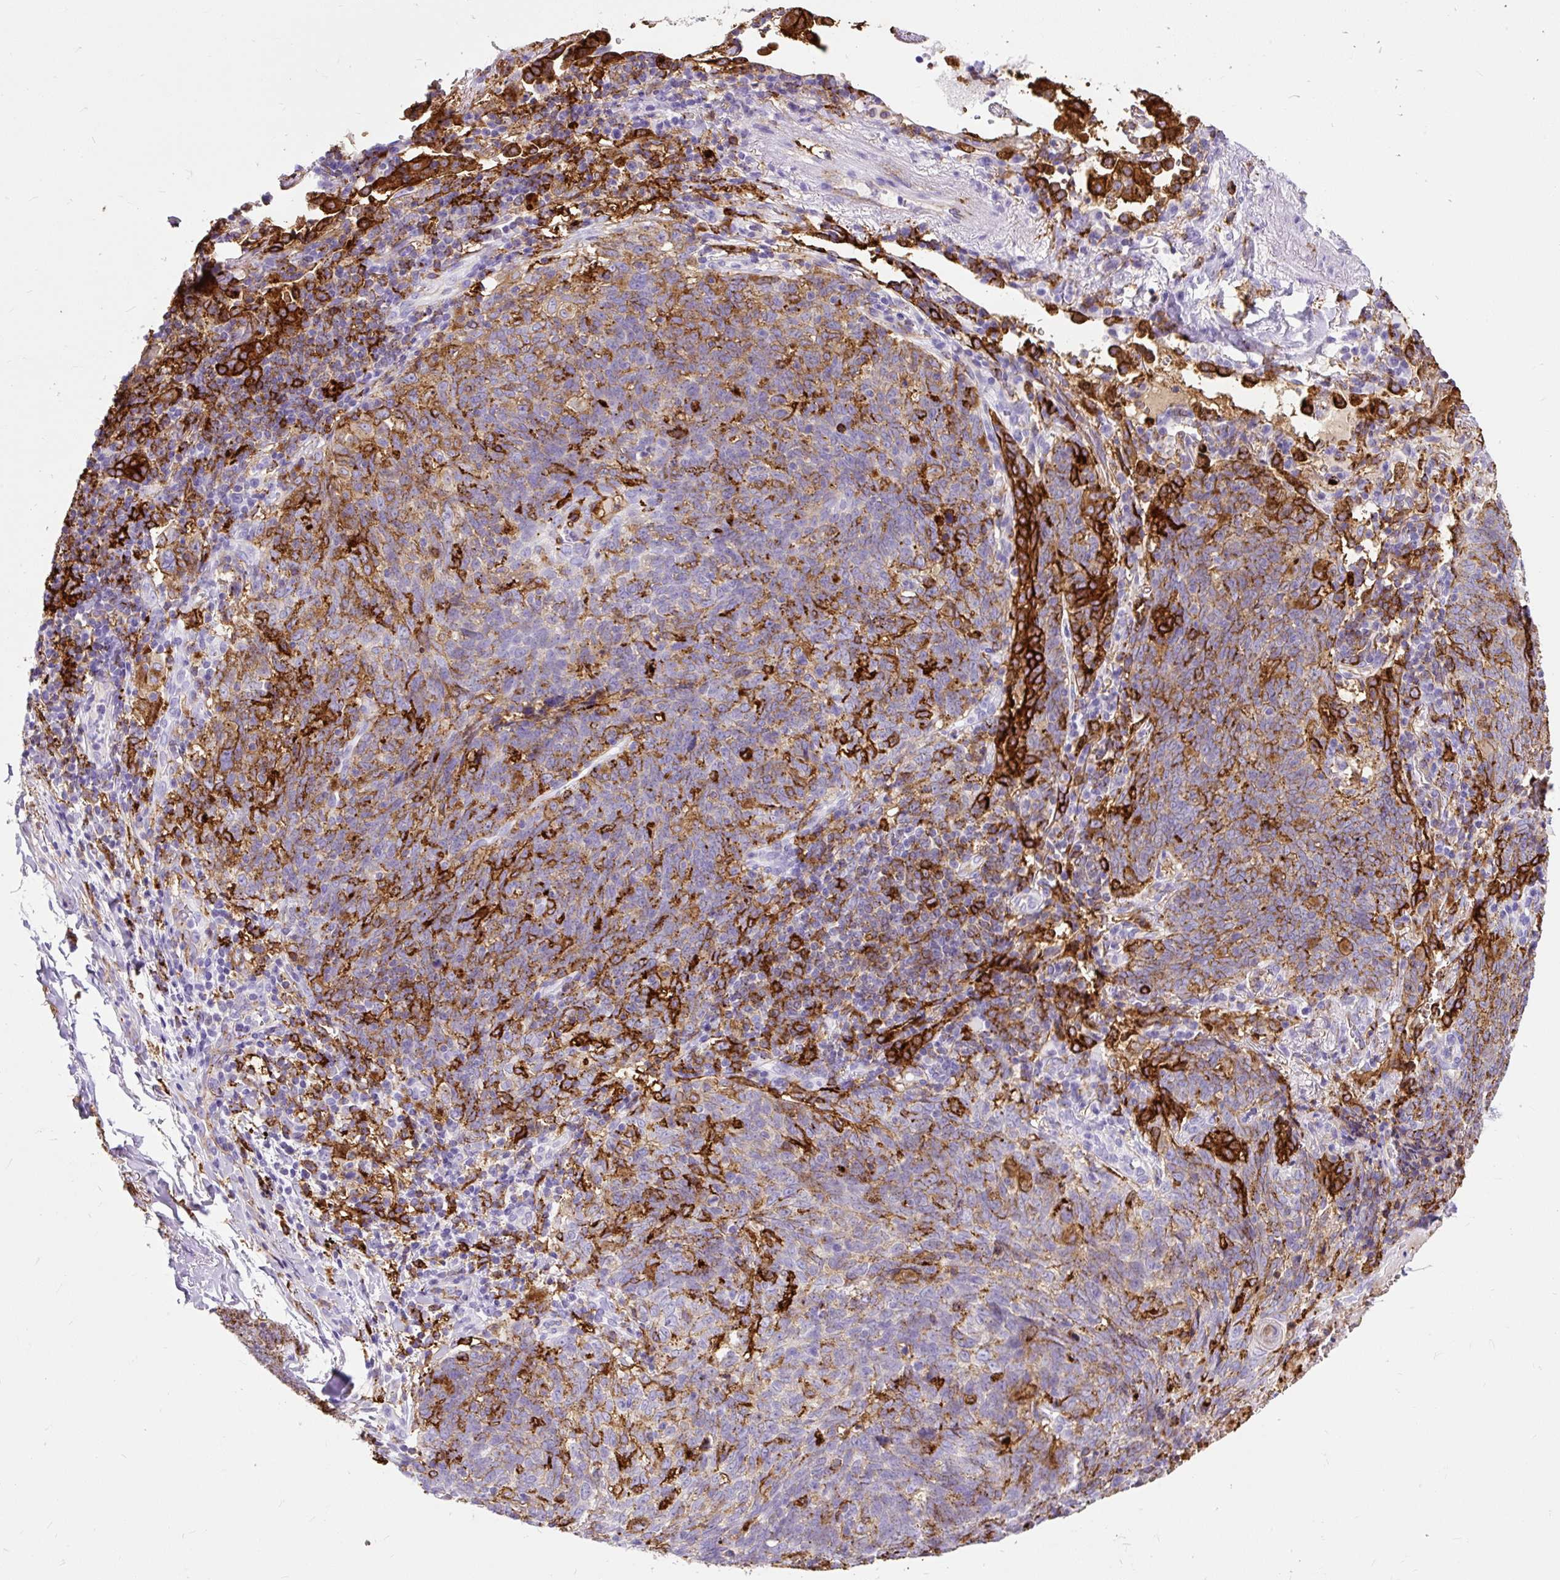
{"staining": {"intensity": "moderate", "quantity": "25%-75%", "location": "cytoplasmic/membranous"}, "tissue": "lung cancer", "cell_type": "Tumor cells", "image_type": "cancer", "snomed": [{"axis": "morphology", "description": "Squamous cell carcinoma, NOS"}, {"axis": "topography", "description": "Lung"}], "caption": "Lung squamous cell carcinoma was stained to show a protein in brown. There is medium levels of moderate cytoplasmic/membranous expression in about 25%-75% of tumor cells.", "gene": "HLA-DRA", "patient": {"sex": "female", "age": 72}}